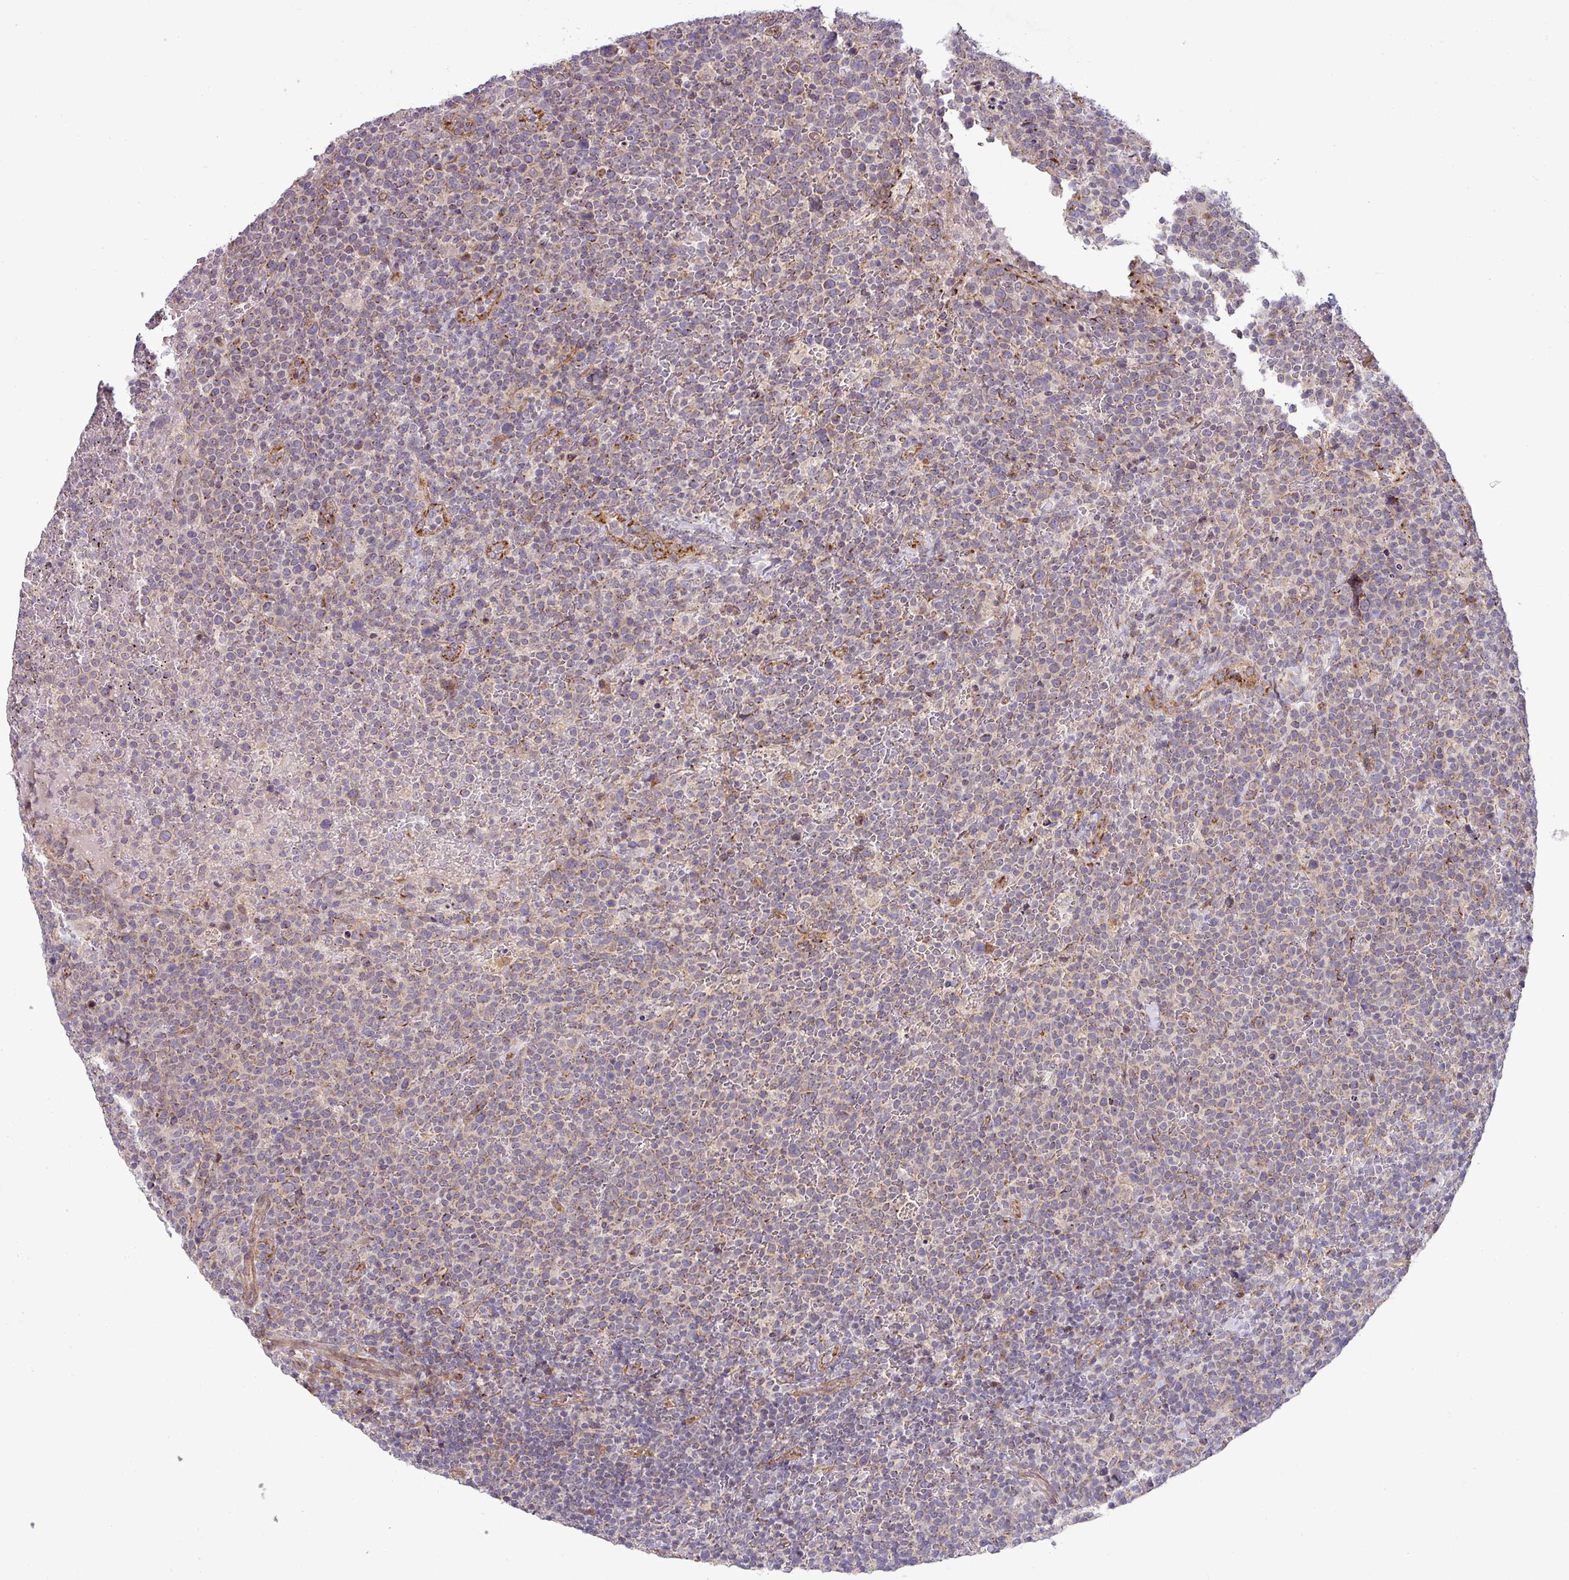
{"staining": {"intensity": "moderate", "quantity": "25%-75%", "location": "cytoplasmic/membranous"}, "tissue": "lymphoma", "cell_type": "Tumor cells", "image_type": "cancer", "snomed": [{"axis": "morphology", "description": "Malignant lymphoma, non-Hodgkin's type, High grade"}, {"axis": "topography", "description": "Lymph node"}], "caption": "Protein staining exhibits moderate cytoplasmic/membranous expression in about 25%-75% of tumor cells in lymphoma. The staining is performed using DAB (3,3'-diaminobenzidine) brown chromogen to label protein expression. The nuclei are counter-stained blue using hematoxylin.", "gene": "TIMMDC1", "patient": {"sex": "male", "age": 61}}